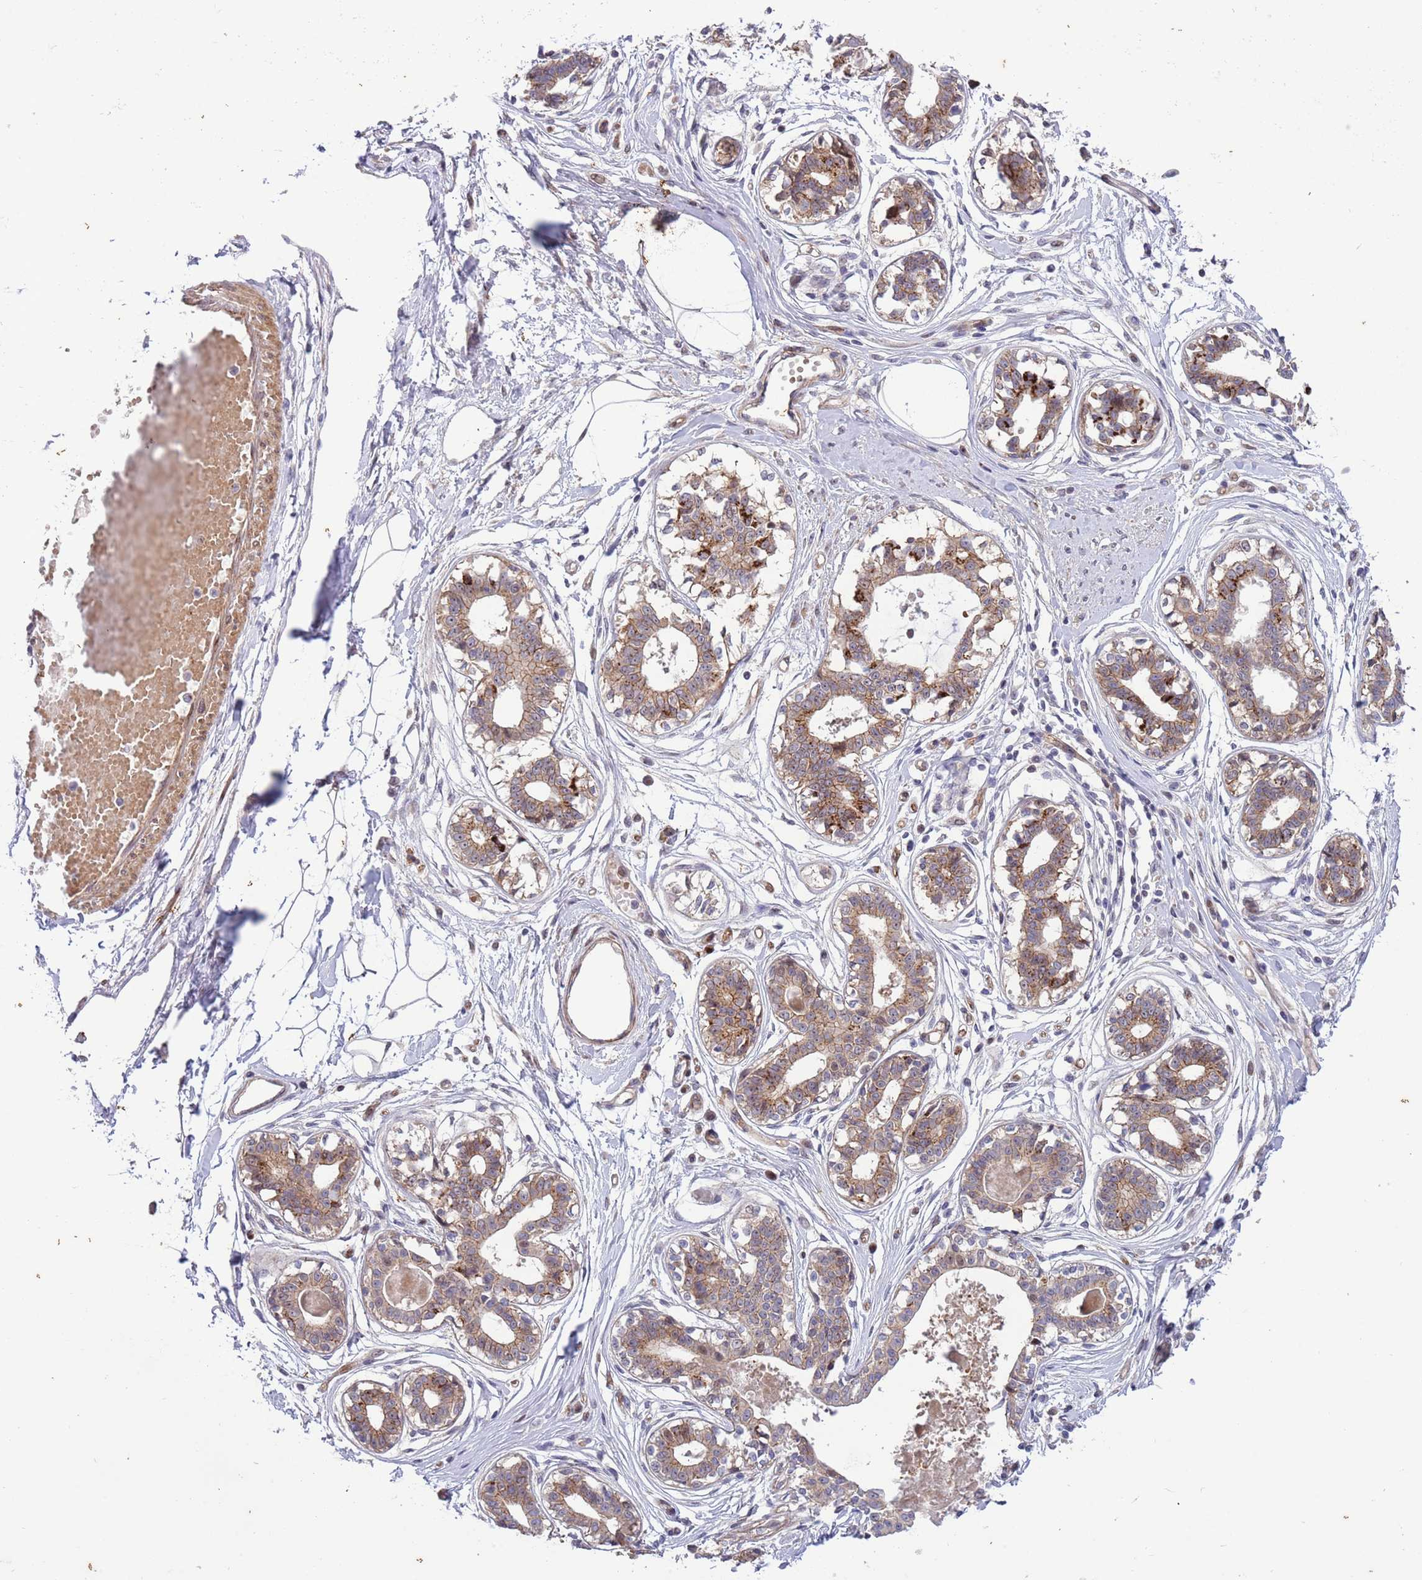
{"staining": {"intensity": "negative", "quantity": "none", "location": "none"}, "tissue": "breast", "cell_type": "Adipocytes", "image_type": "normal", "snomed": [{"axis": "morphology", "description": "Normal tissue, NOS"}, {"axis": "topography", "description": "Breast"}], "caption": "Immunohistochemical staining of unremarkable human breast reveals no significant positivity in adipocytes. (DAB immunohistochemistry visualized using brightfield microscopy, high magnification).", "gene": "ITGB6", "patient": {"sex": "female", "age": 45}}